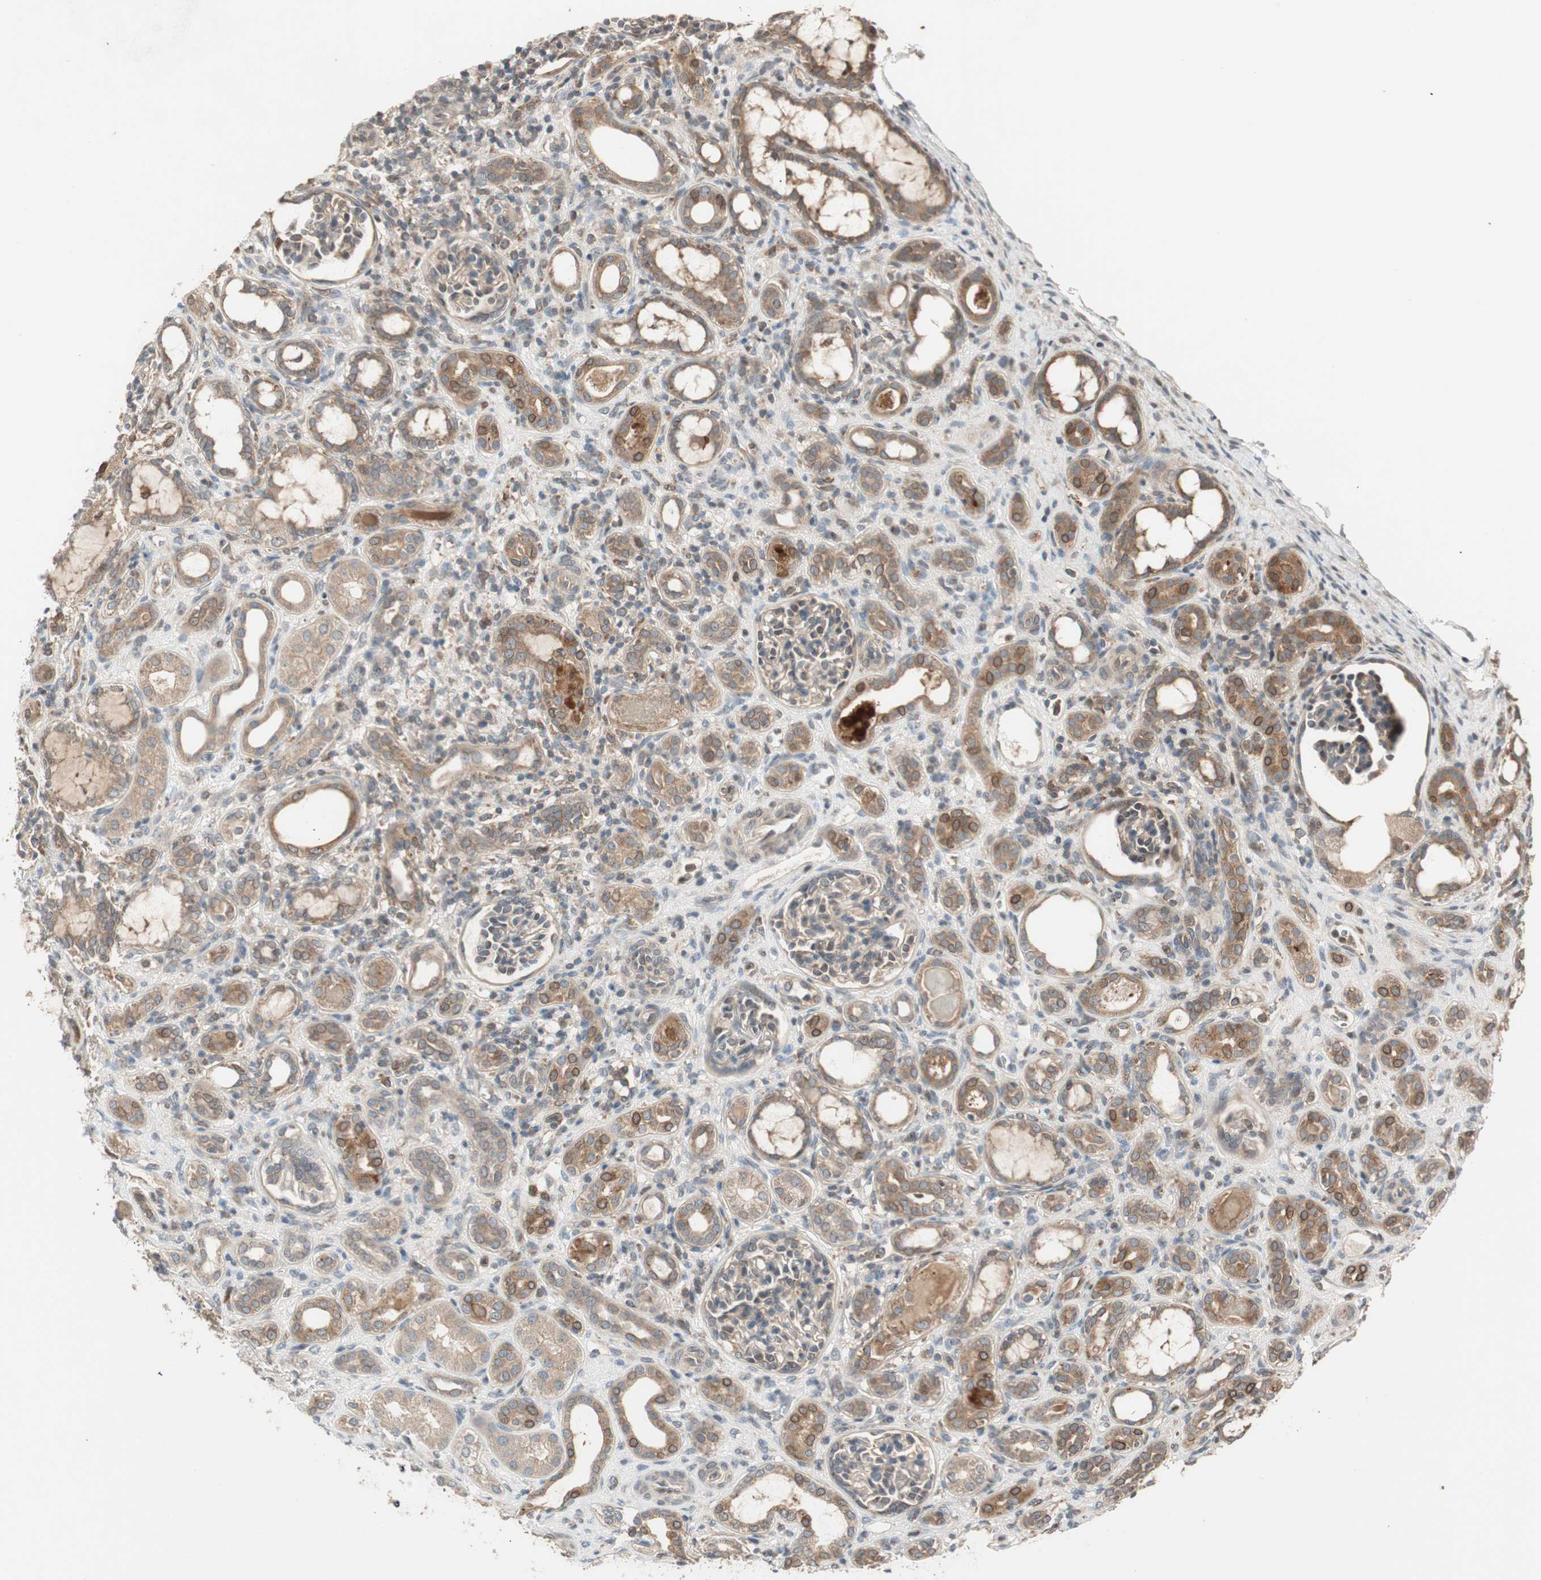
{"staining": {"intensity": "weak", "quantity": ">75%", "location": "cytoplasmic/membranous"}, "tissue": "kidney", "cell_type": "Cells in glomeruli", "image_type": "normal", "snomed": [{"axis": "morphology", "description": "Normal tissue, NOS"}, {"axis": "topography", "description": "Kidney"}], "caption": "IHC micrograph of benign kidney: kidney stained using IHC shows low levels of weak protein expression localized specifically in the cytoplasmic/membranous of cells in glomeruli, appearing as a cytoplasmic/membranous brown color.", "gene": "ATP6AP2", "patient": {"sex": "male", "age": 7}}